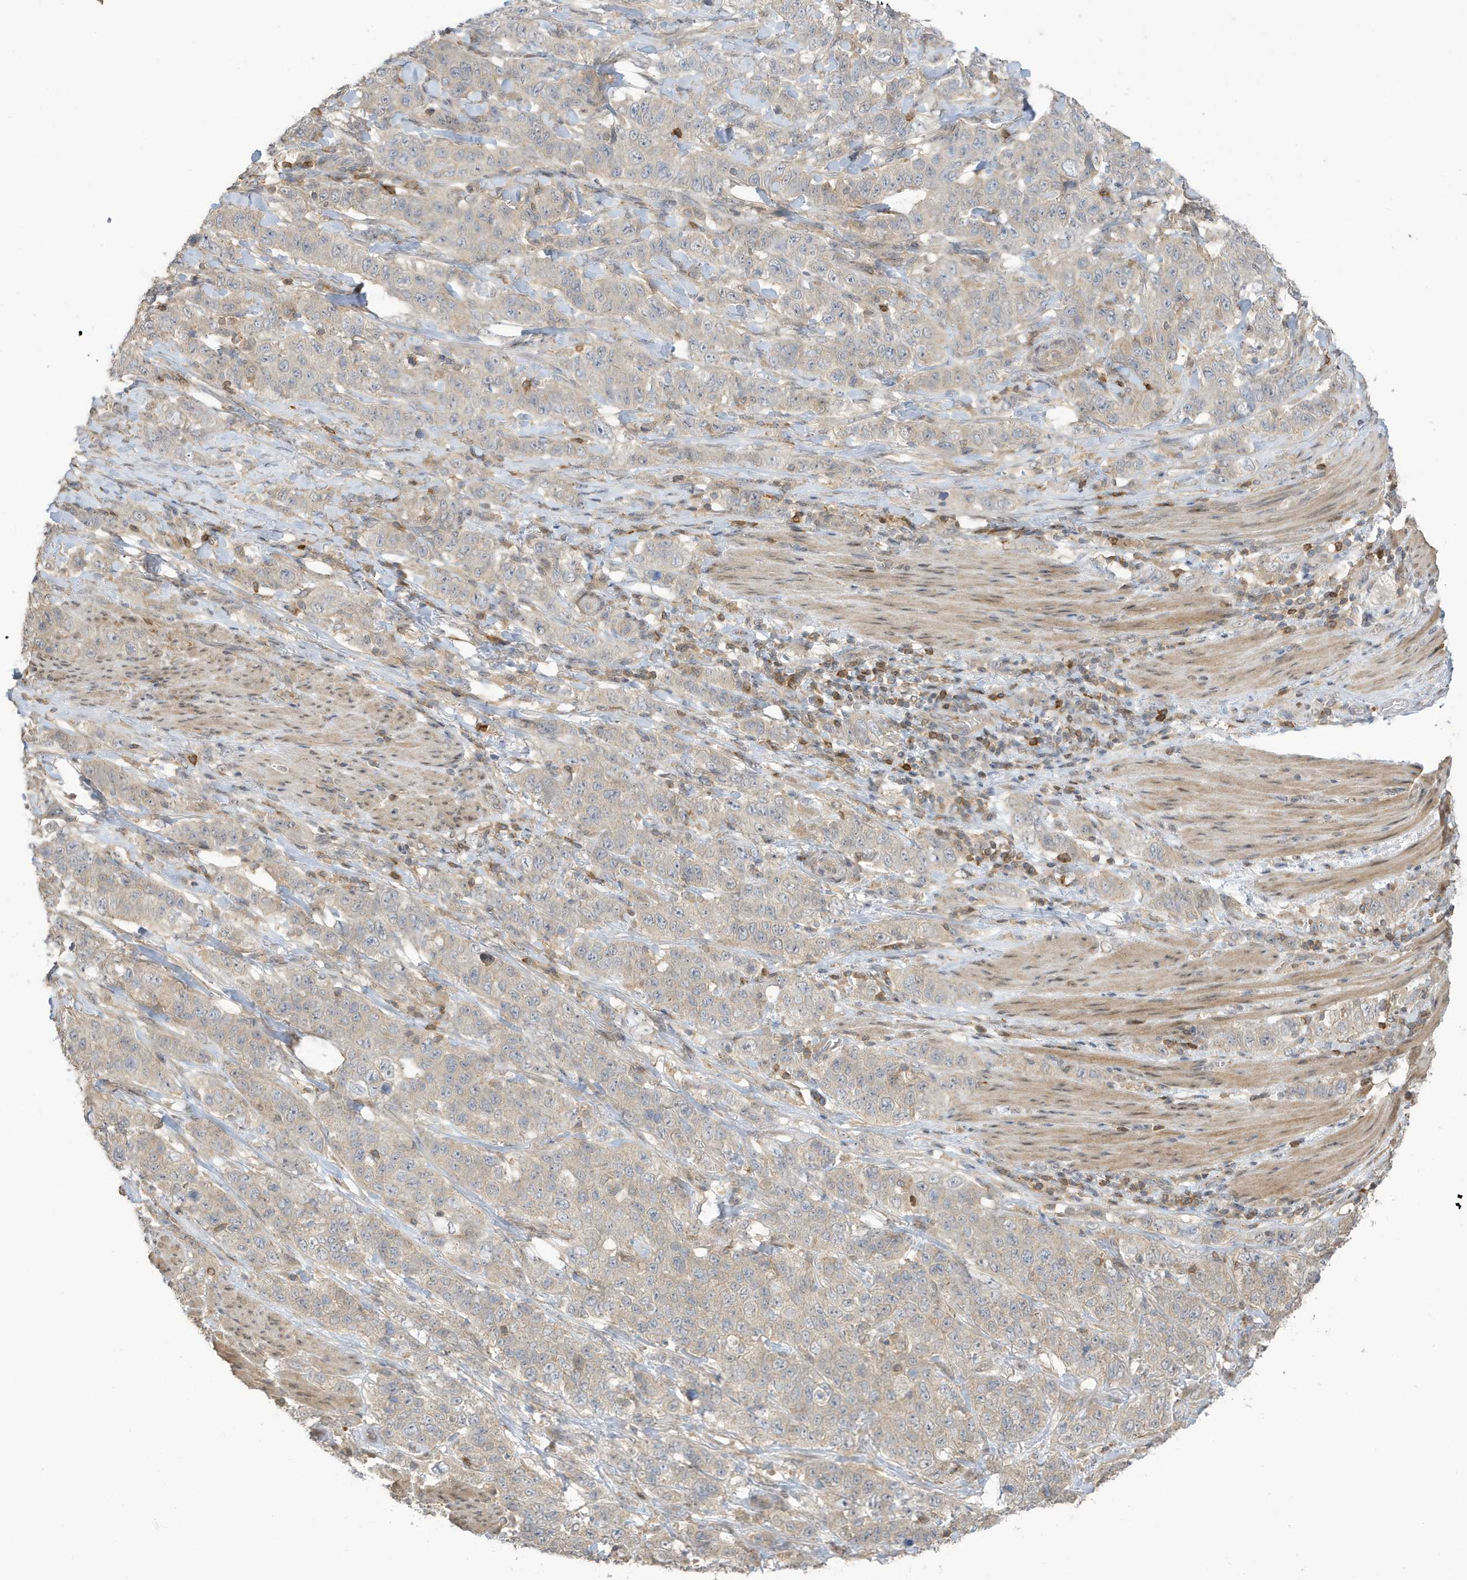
{"staining": {"intensity": "weak", "quantity": ">75%", "location": "cytoplasmic/membranous"}, "tissue": "stomach cancer", "cell_type": "Tumor cells", "image_type": "cancer", "snomed": [{"axis": "morphology", "description": "Adenocarcinoma, NOS"}, {"axis": "topography", "description": "Stomach"}], "caption": "Immunohistochemical staining of adenocarcinoma (stomach) demonstrates low levels of weak cytoplasmic/membranous protein positivity in about >75% of tumor cells.", "gene": "TAB3", "patient": {"sex": "male", "age": 48}}